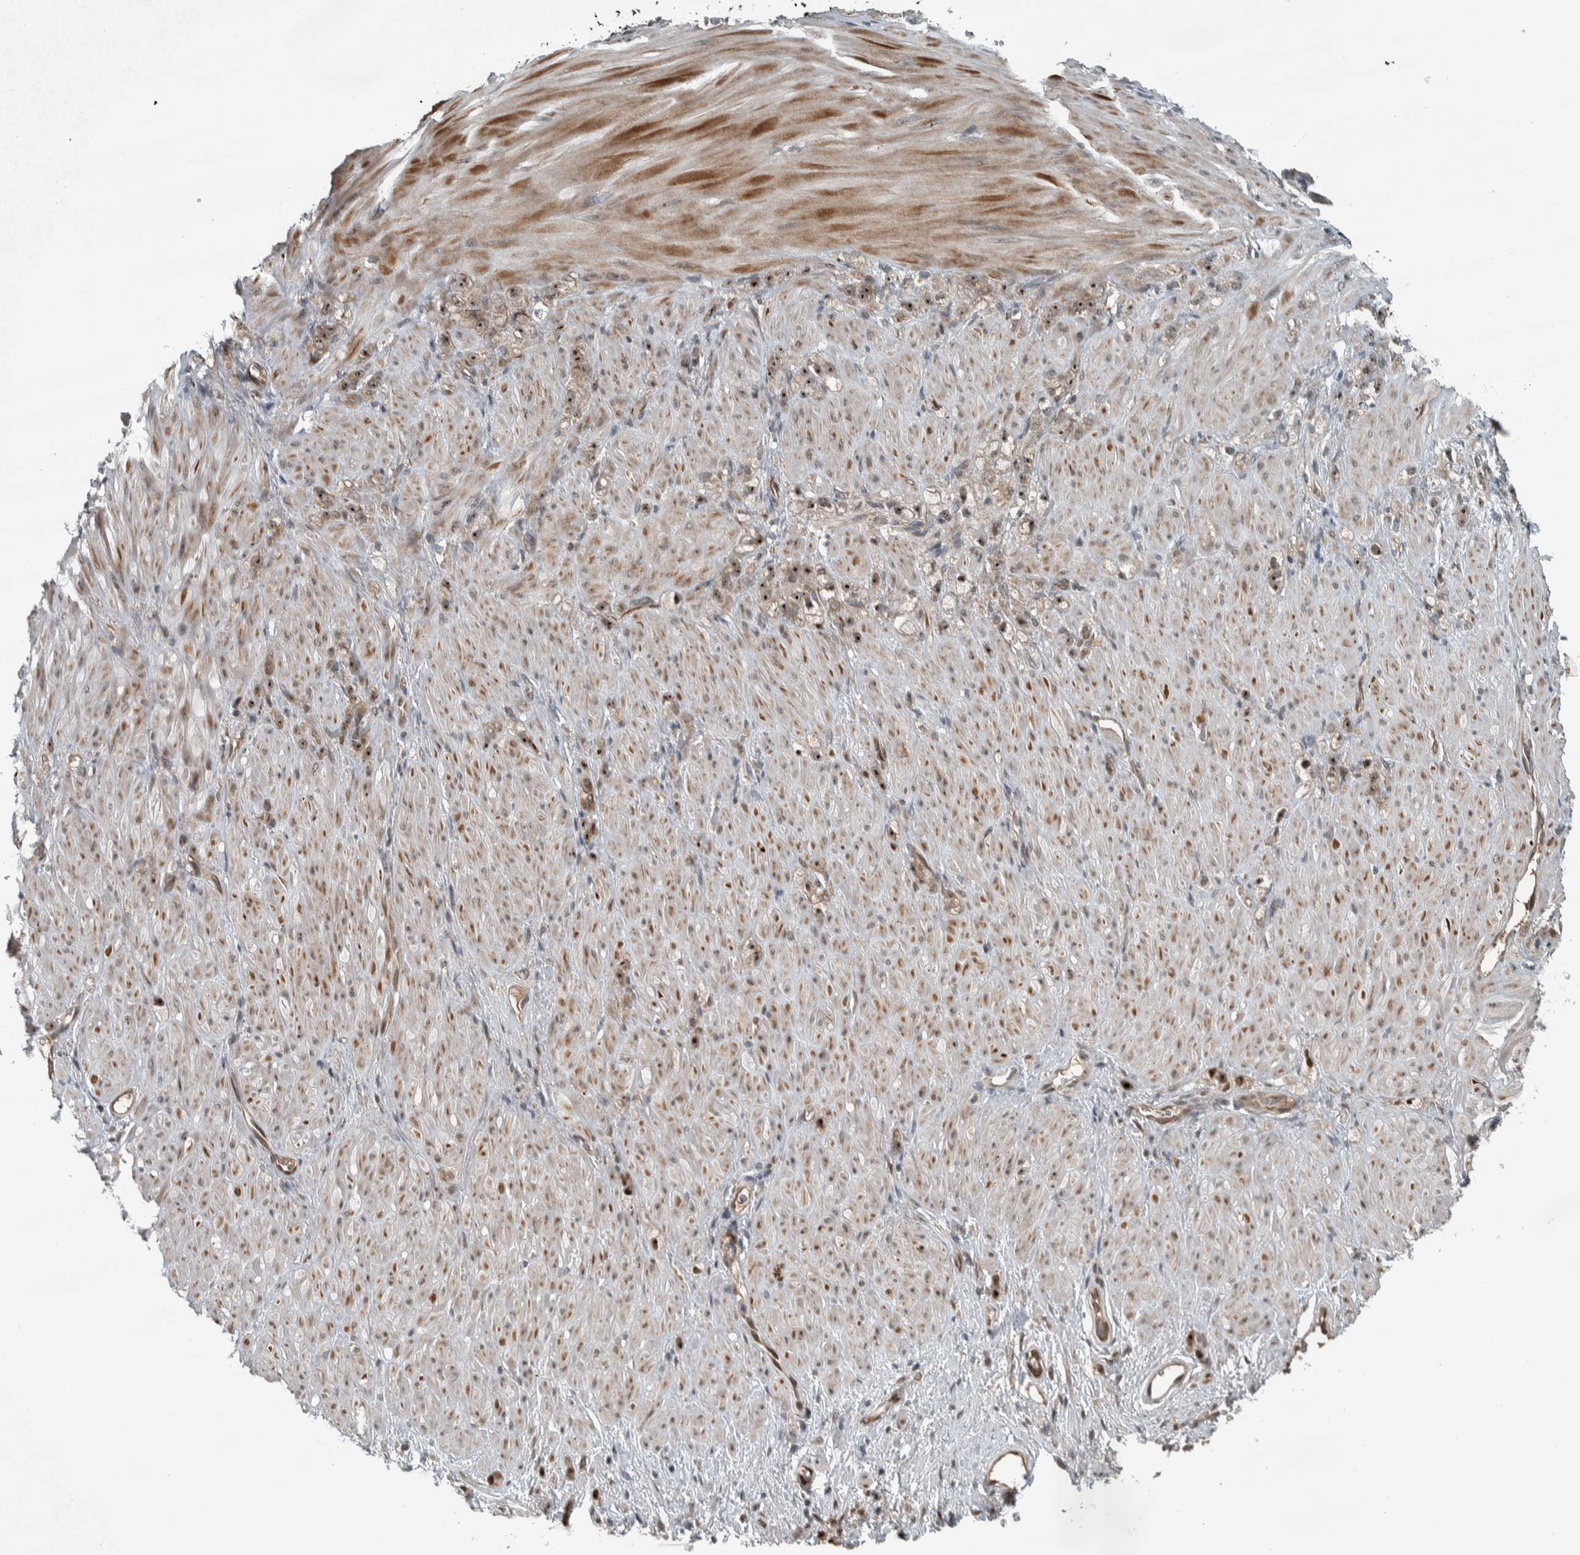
{"staining": {"intensity": "moderate", "quantity": ">75%", "location": "cytoplasmic/membranous,nuclear"}, "tissue": "stomach cancer", "cell_type": "Tumor cells", "image_type": "cancer", "snomed": [{"axis": "morphology", "description": "Normal tissue, NOS"}, {"axis": "morphology", "description": "Adenocarcinoma, NOS"}, {"axis": "topography", "description": "Stomach"}], "caption": "This micrograph shows stomach cancer (adenocarcinoma) stained with immunohistochemistry (IHC) to label a protein in brown. The cytoplasmic/membranous and nuclear of tumor cells show moderate positivity for the protein. Nuclei are counter-stained blue.", "gene": "XPO5", "patient": {"sex": "male", "age": 82}}